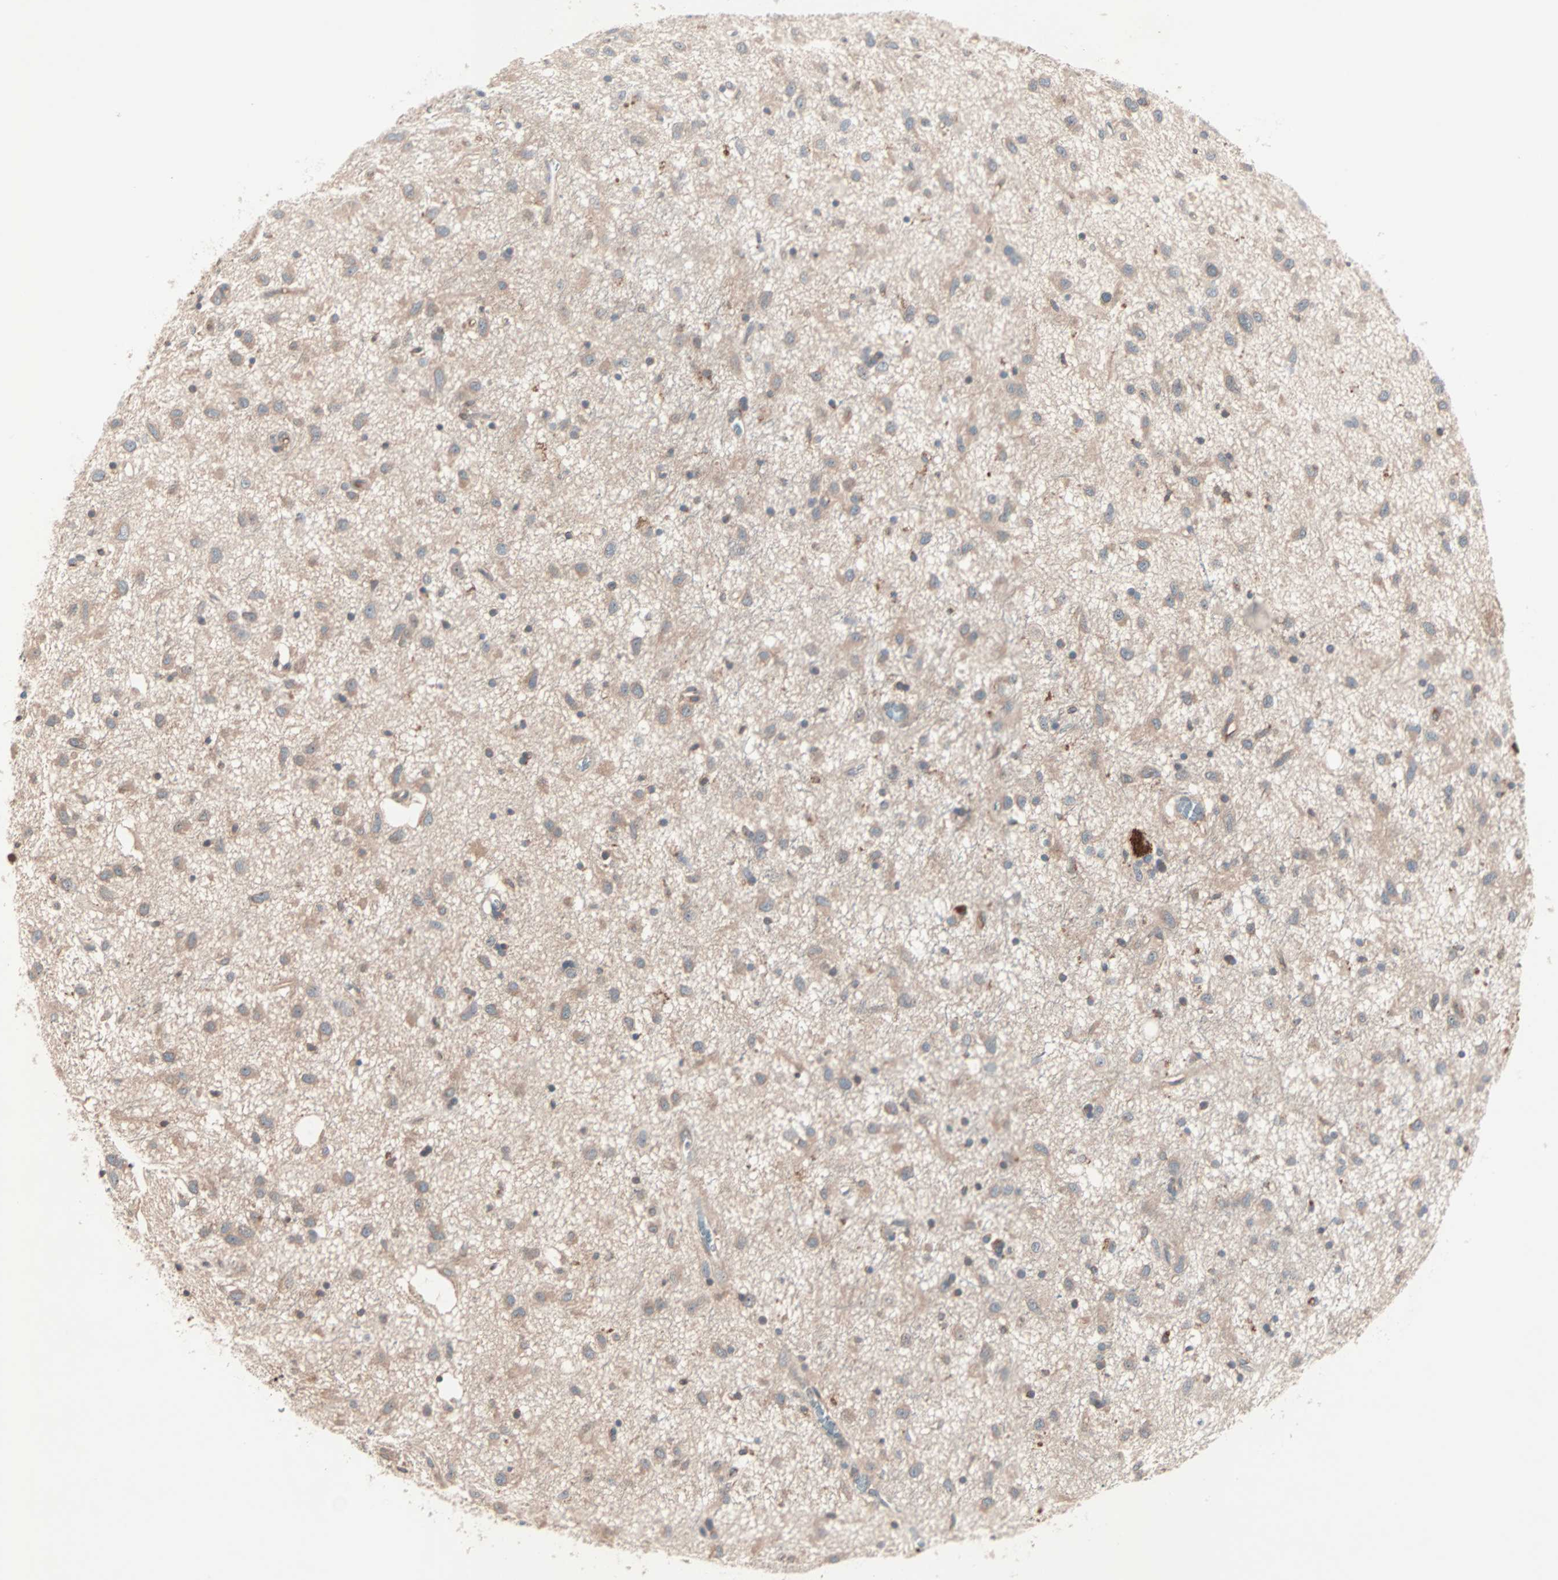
{"staining": {"intensity": "weak", "quantity": "25%-75%", "location": "cytoplasmic/membranous"}, "tissue": "glioma", "cell_type": "Tumor cells", "image_type": "cancer", "snomed": [{"axis": "morphology", "description": "Glioma, malignant, Low grade"}, {"axis": "topography", "description": "Brain"}], "caption": "Immunohistochemistry staining of glioma, which exhibits low levels of weak cytoplasmic/membranous staining in about 25%-75% of tumor cells indicating weak cytoplasmic/membranous protein staining. The staining was performed using DAB (3,3'-diaminobenzidine) (brown) for protein detection and nuclei were counterstained in hematoxylin (blue).", "gene": "CAD", "patient": {"sex": "male", "age": 77}}